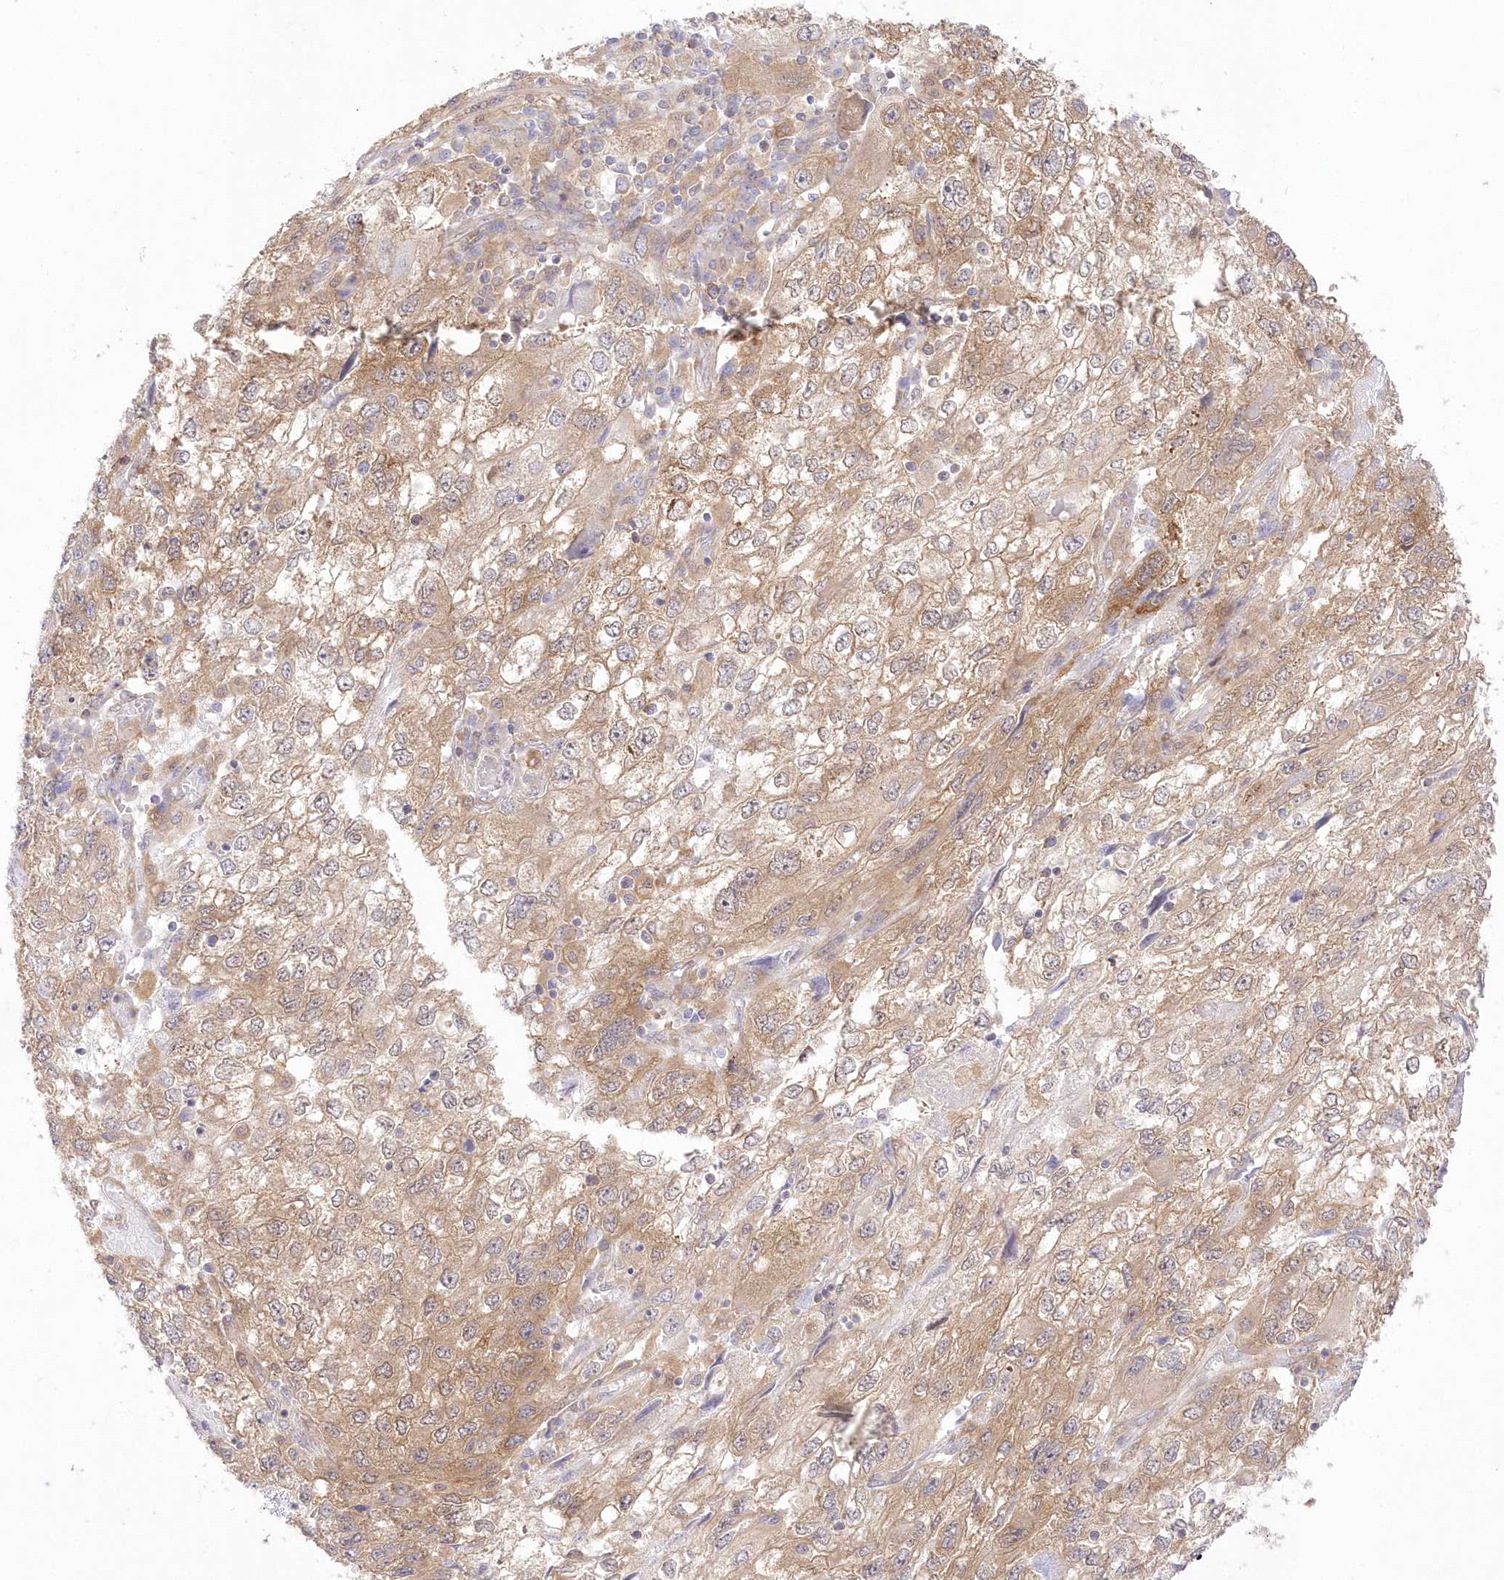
{"staining": {"intensity": "moderate", "quantity": ">75%", "location": "cytoplasmic/membranous"}, "tissue": "endometrial cancer", "cell_type": "Tumor cells", "image_type": "cancer", "snomed": [{"axis": "morphology", "description": "Adenocarcinoma, NOS"}, {"axis": "topography", "description": "Endometrium"}], "caption": "A brown stain shows moderate cytoplasmic/membranous expression of a protein in human endometrial cancer tumor cells. The staining is performed using DAB (3,3'-diaminobenzidine) brown chromogen to label protein expression. The nuclei are counter-stained blue using hematoxylin.", "gene": "RNPEP", "patient": {"sex": "female", "age": 49}}